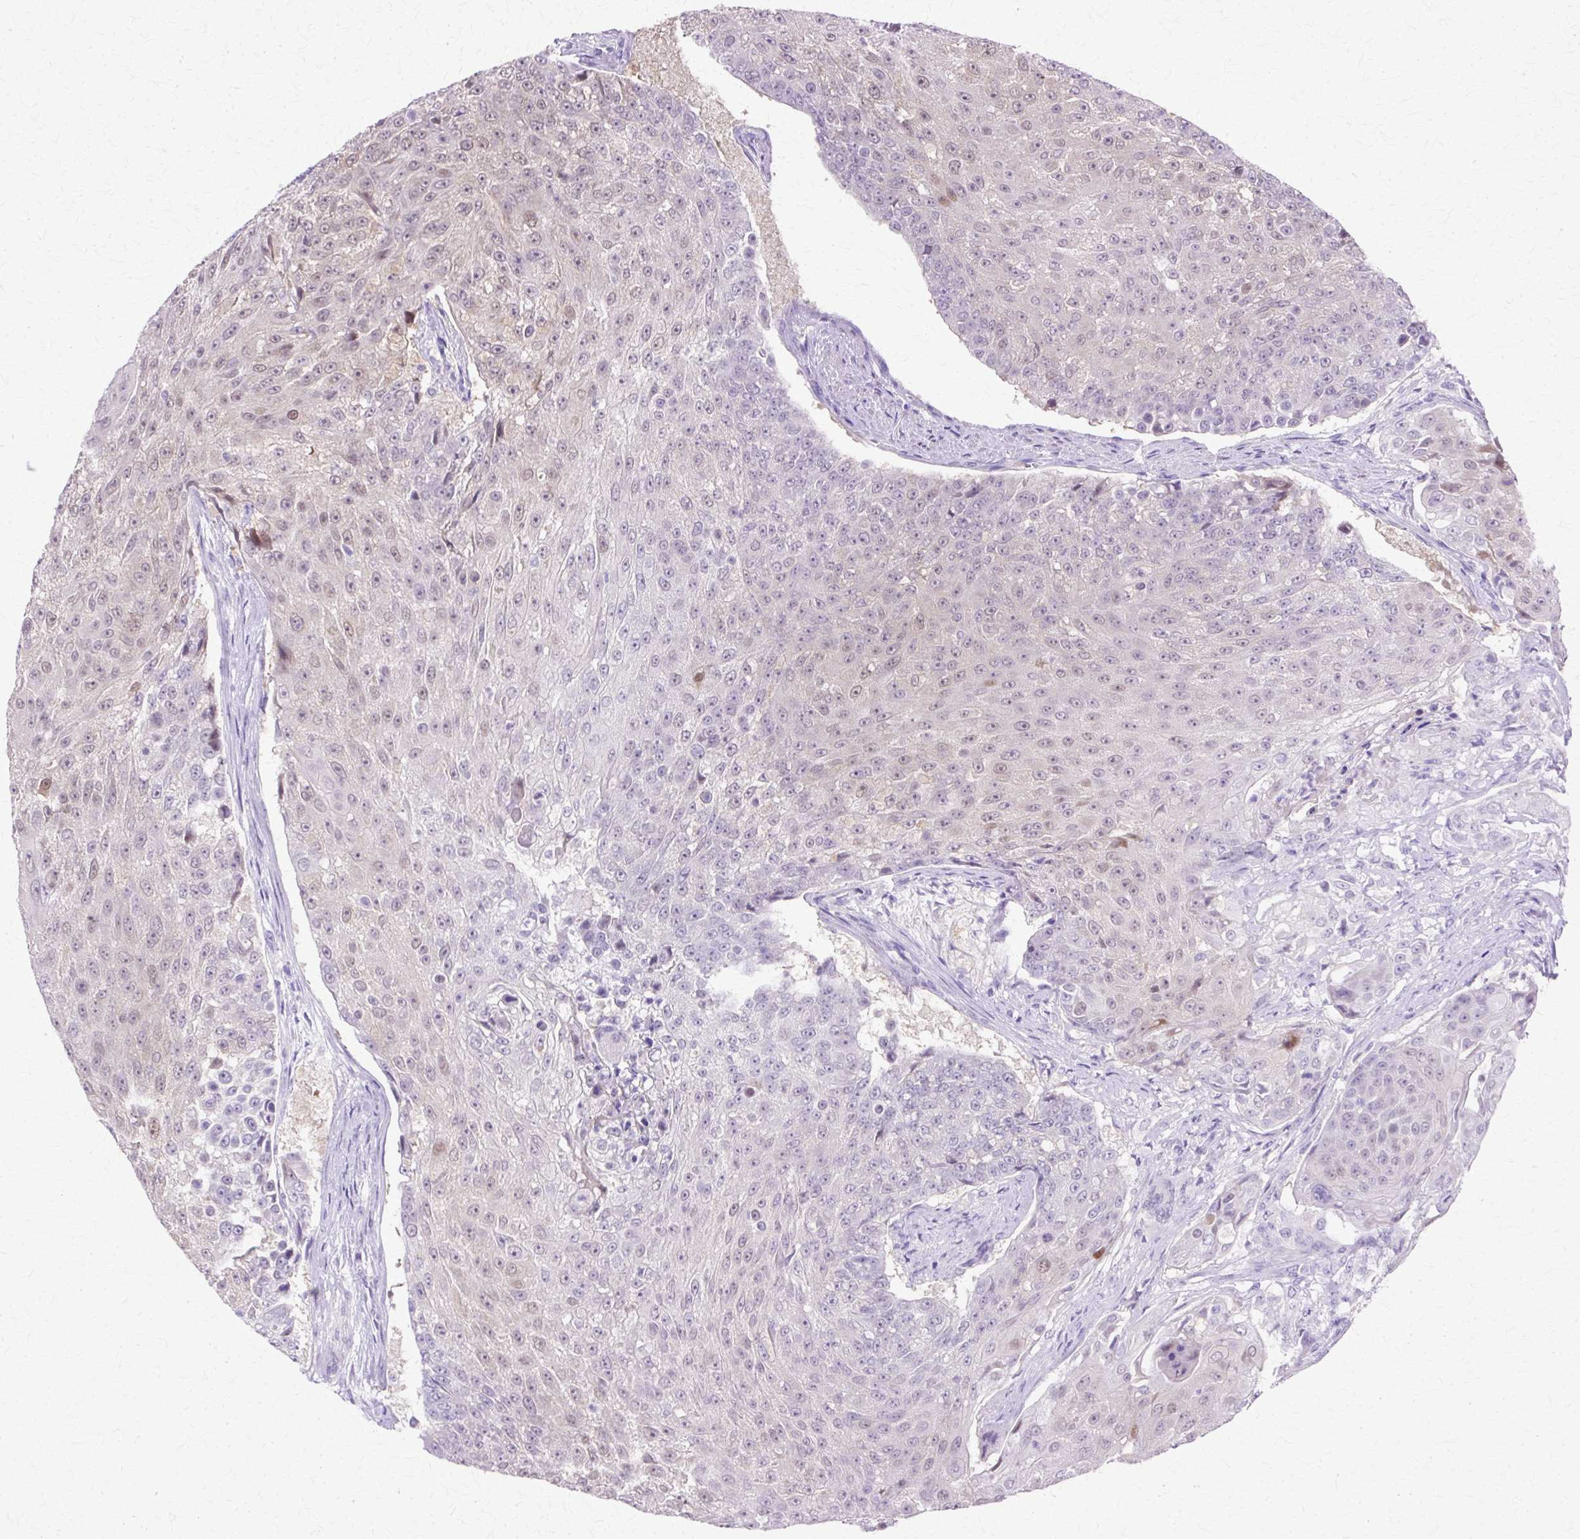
{"staining": {"intensity": "moderate", "quantity": "<25%", "location": "nuclear"}, "tissue": "urothelial cancer", "cell_type": "Tumor cells", "image_type": "cancer", "snomed": [{"axis": "morphology", "description": "Urothelial carcinoma, High grade"}, {"axis": "topography", "description": "Urinary bladder"}], "caption": "Immunohistochemical staining of high-grade urothelial carcinoma displays low levels of moderate nuclear protein positivity in approximately <25% of tumor cells.", "gene": "HSPA8", "patient": {"sex": "female", "age": 63}}